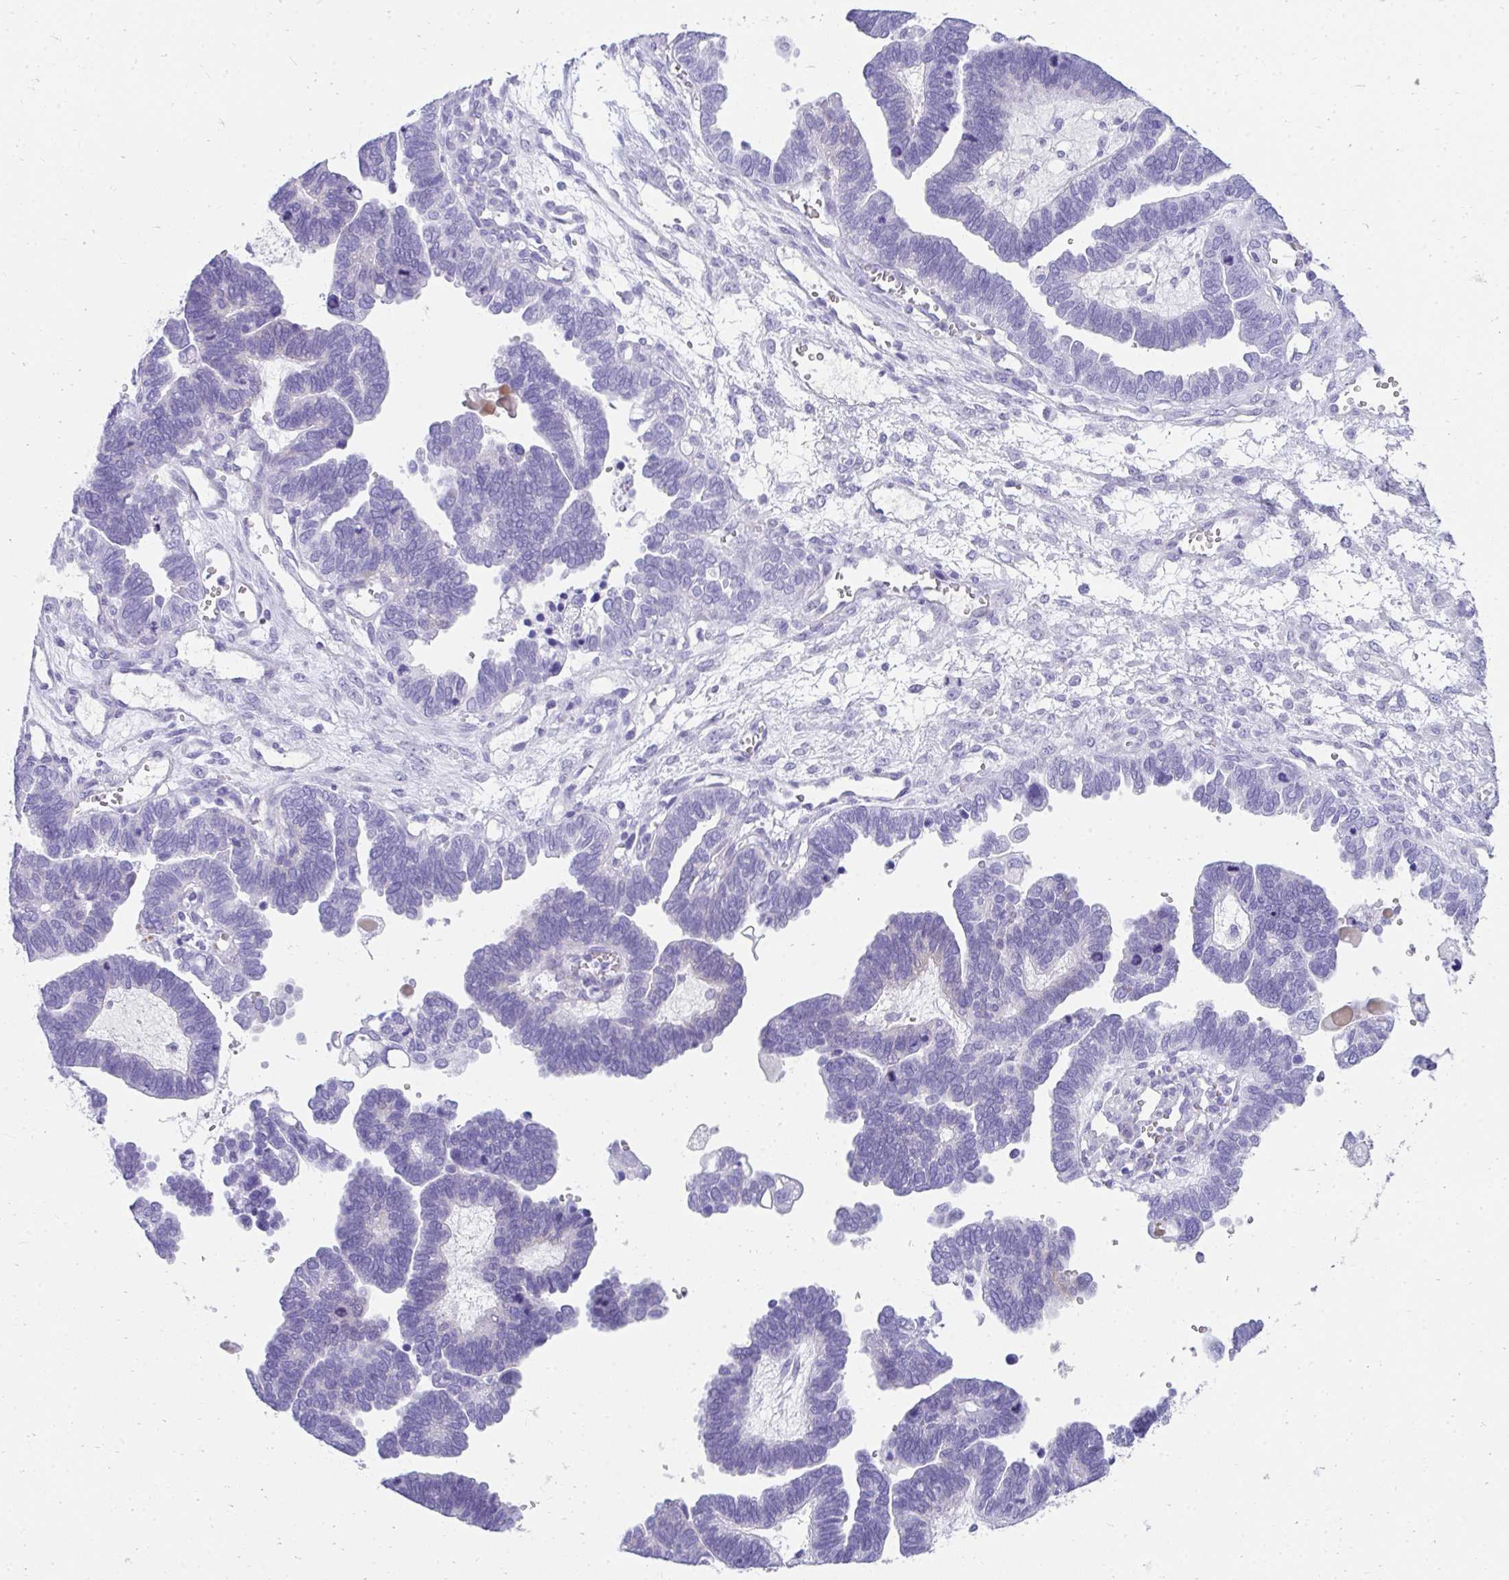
{"staining": {"intensity": "negative", "quantity": "none", "location": "none"}, "tissue": "ovarian cancer", "cell_type": "Tumor cells", "image_type": "cancer", "snomed": [{"axis": "morphology", "description": "Cystadenocarcinoma, serous, NOS"}, {"axis": "topography", "description": "Ovary"}], "caption": "Human ovarian cancer (serous cystadenocarcinoma) stained for a protein using immunohistochemistry exhibits no expression in tumor cells.", "gene": "TNNT1", "patient": {"sex": "female", "age": 51}}